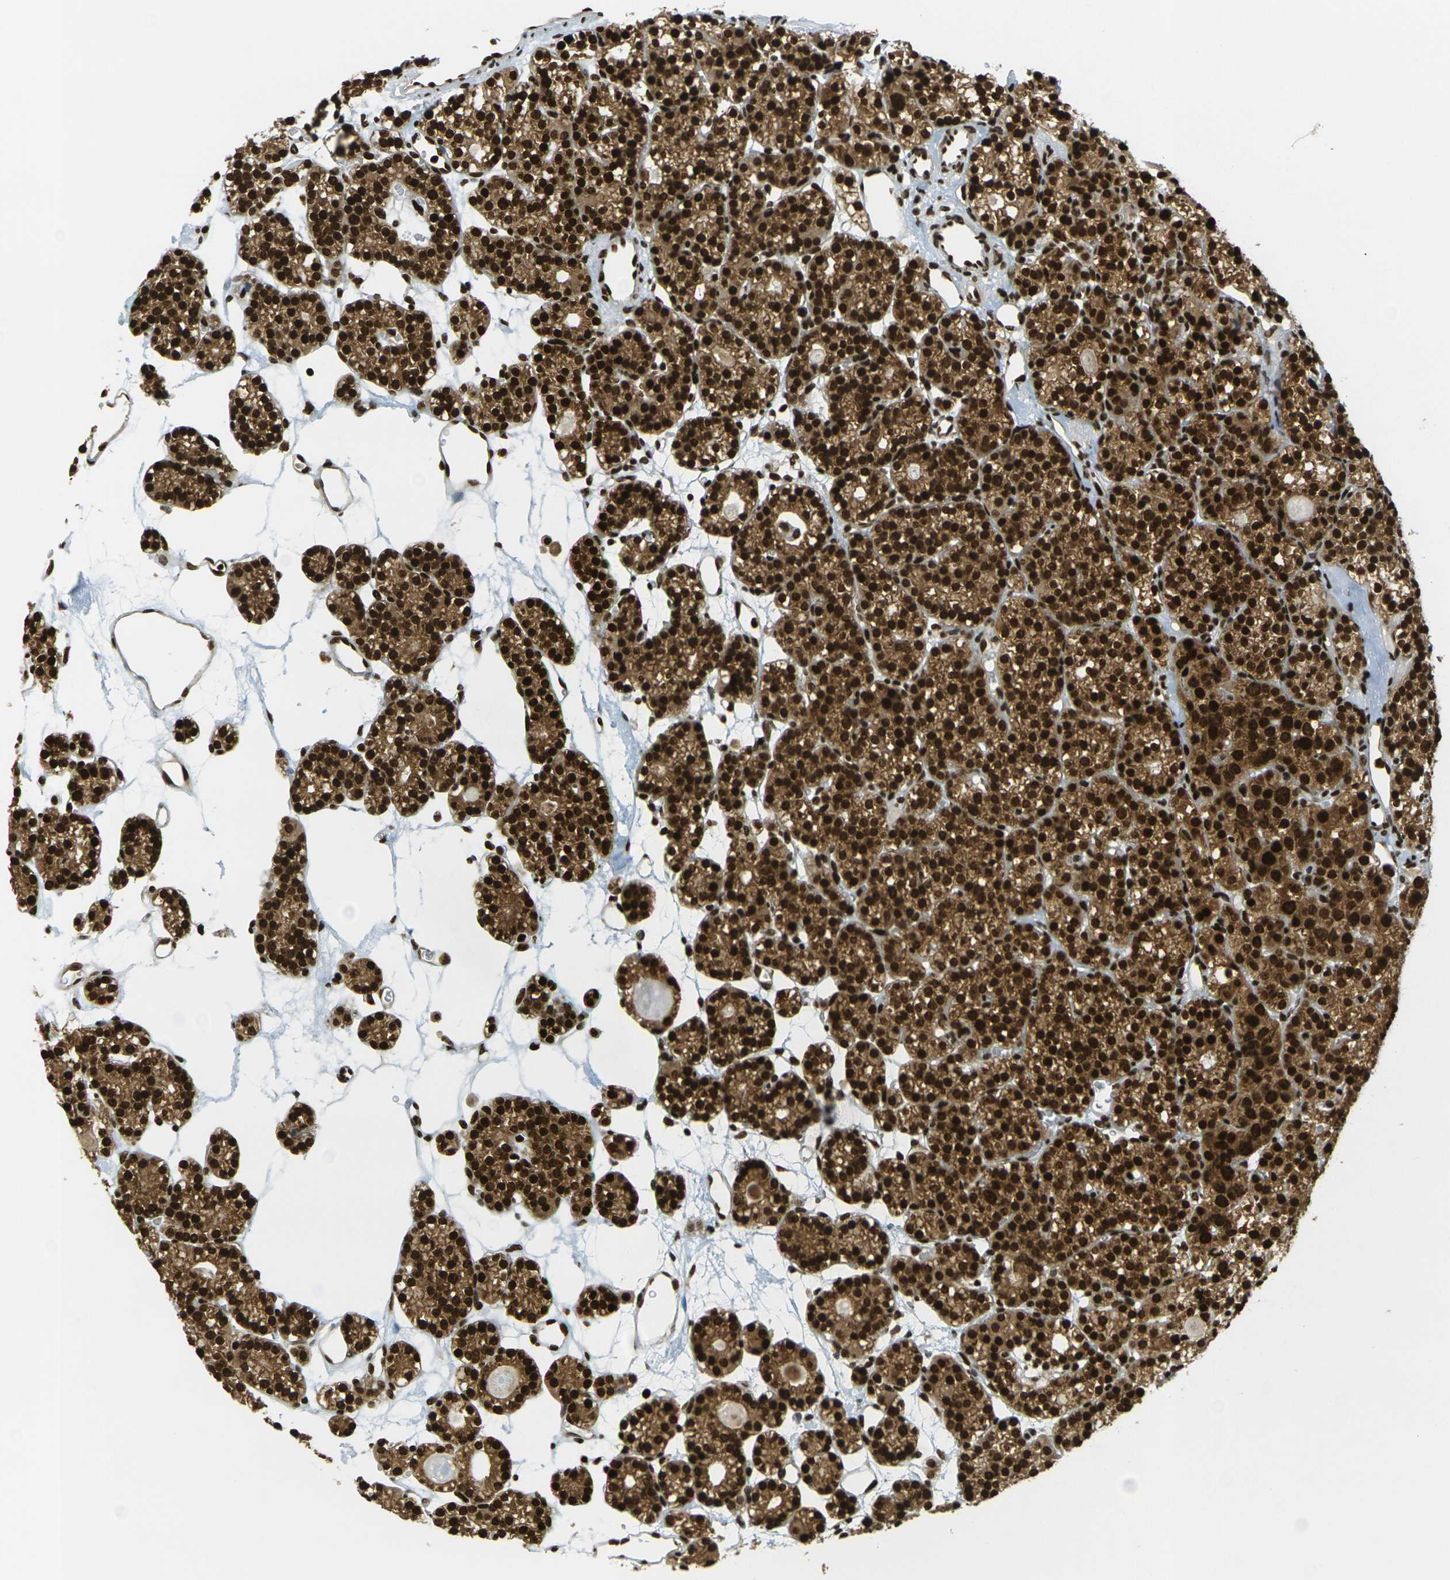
{"staining": {"intensity": "strong", "quantity": ">75%", "location": "cytoplasmic/membranous,nuclear"}, "tissue": "parathyroid gland", "cell_type": "Glandular cells", "image_type": "normal", "snomed": [{"axis": "morphology", "description": "Normal tissue, NOS"}, {"axis": "topography", "description": "Parathyroid gland"}], "caption": "This micrograph shows immunohistochemistry (IHC) staining of unremarkable parathyroid gland, with high strong cytoplasmic/membranous,nuclear expression in approximately >75% of glandular cells.", "gene": "RUVBL2", "patient": {"sex": "female", "age": 64}}